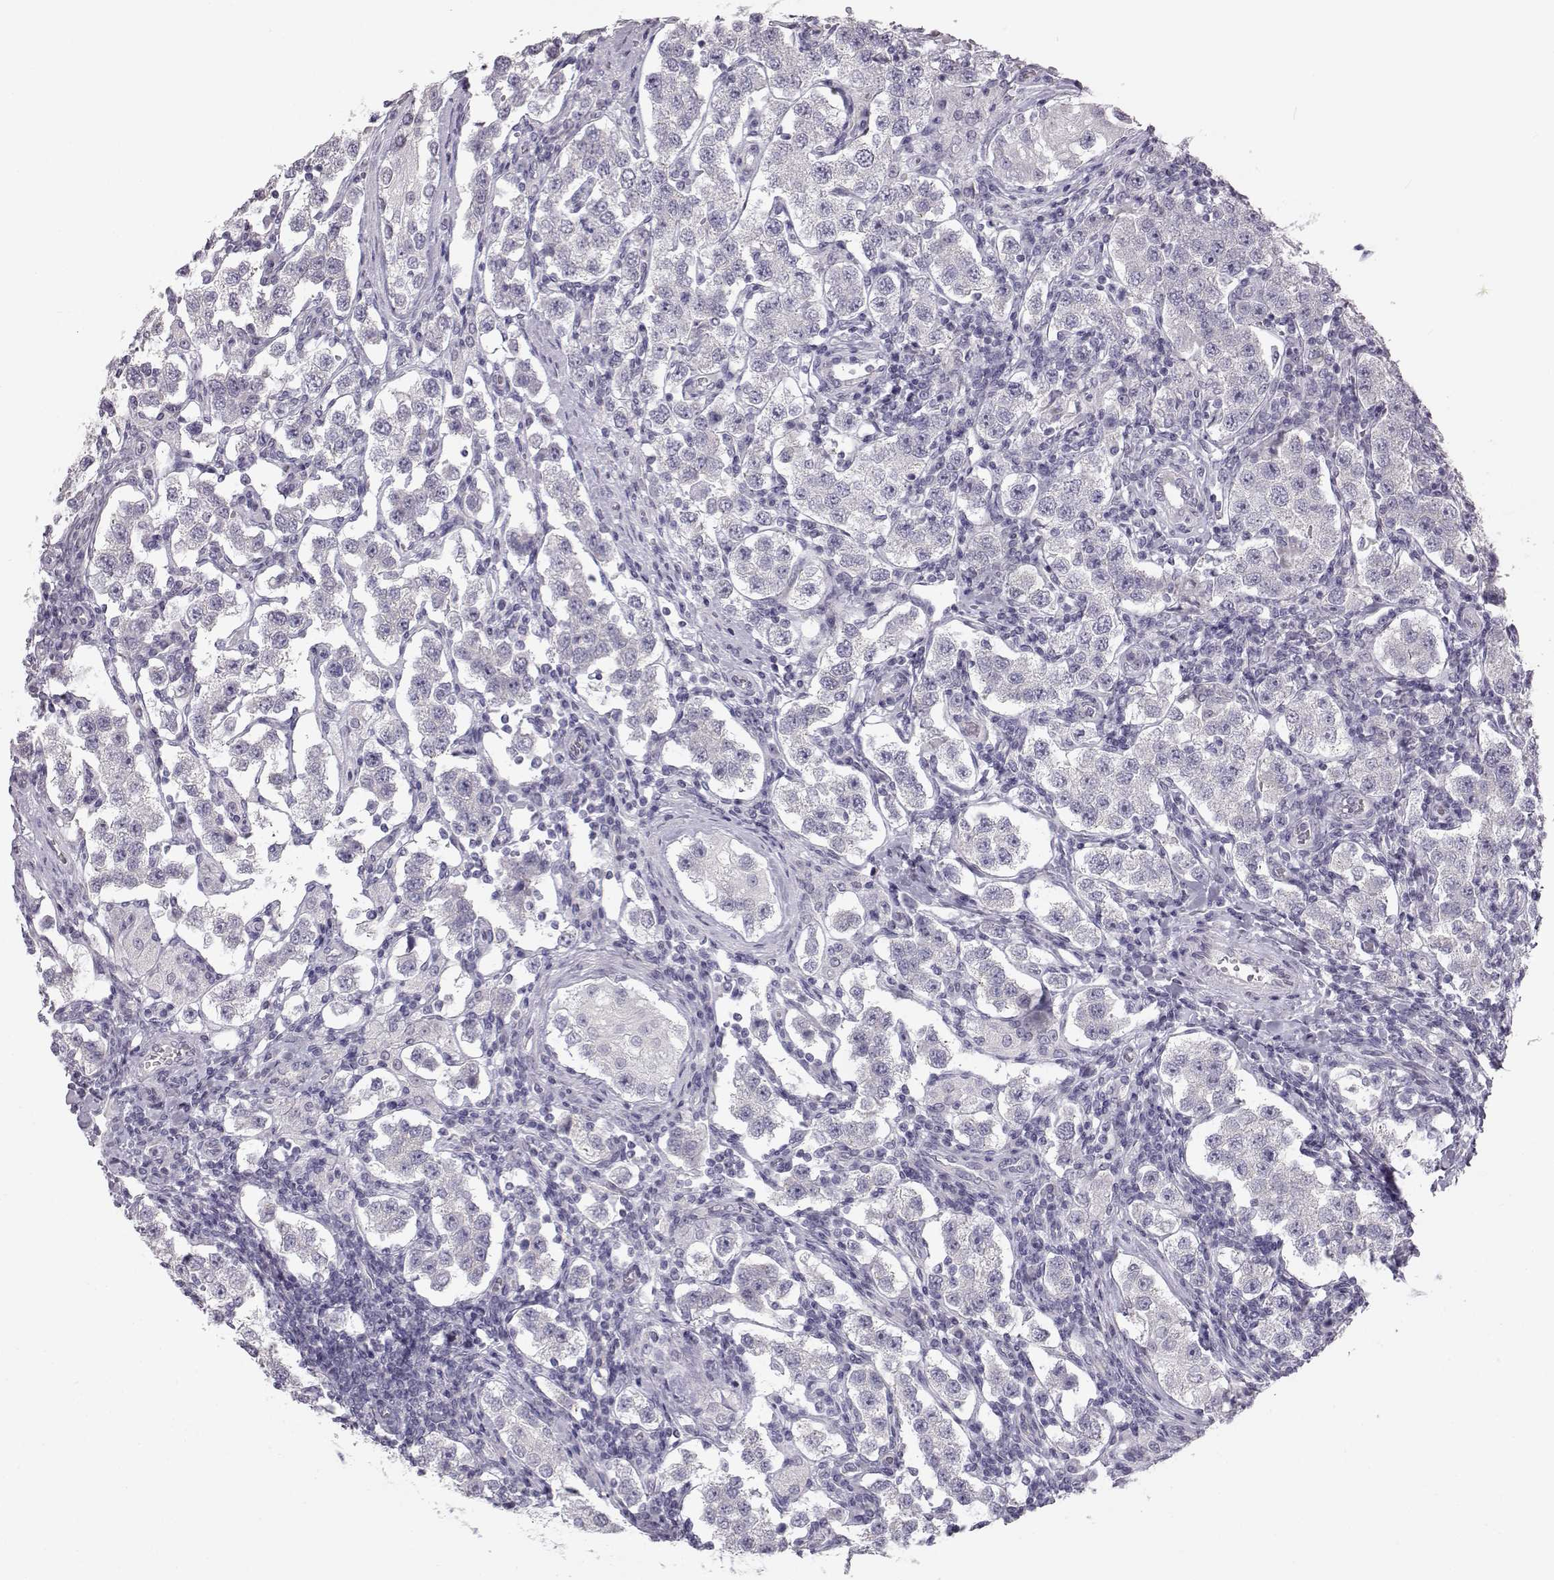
{"staining": {"intensity": "negative", "quantity": "none", "location": "none"}, "tissue": "testis cancer", "cell_type": "Tumor cells", "image_type": "cancer", "snomed": [{"axis": "morphology", "description": "Seminoma, NOS"}, {"axis": "topography", "description": "Testis"}], "caption": "DAB immunohistochemical staining of testis cancer (seminoma) displays no significant expression in tumor cells.", "gene": "MYCBPAP", "patient": {"sex": "male", "age": 37}}